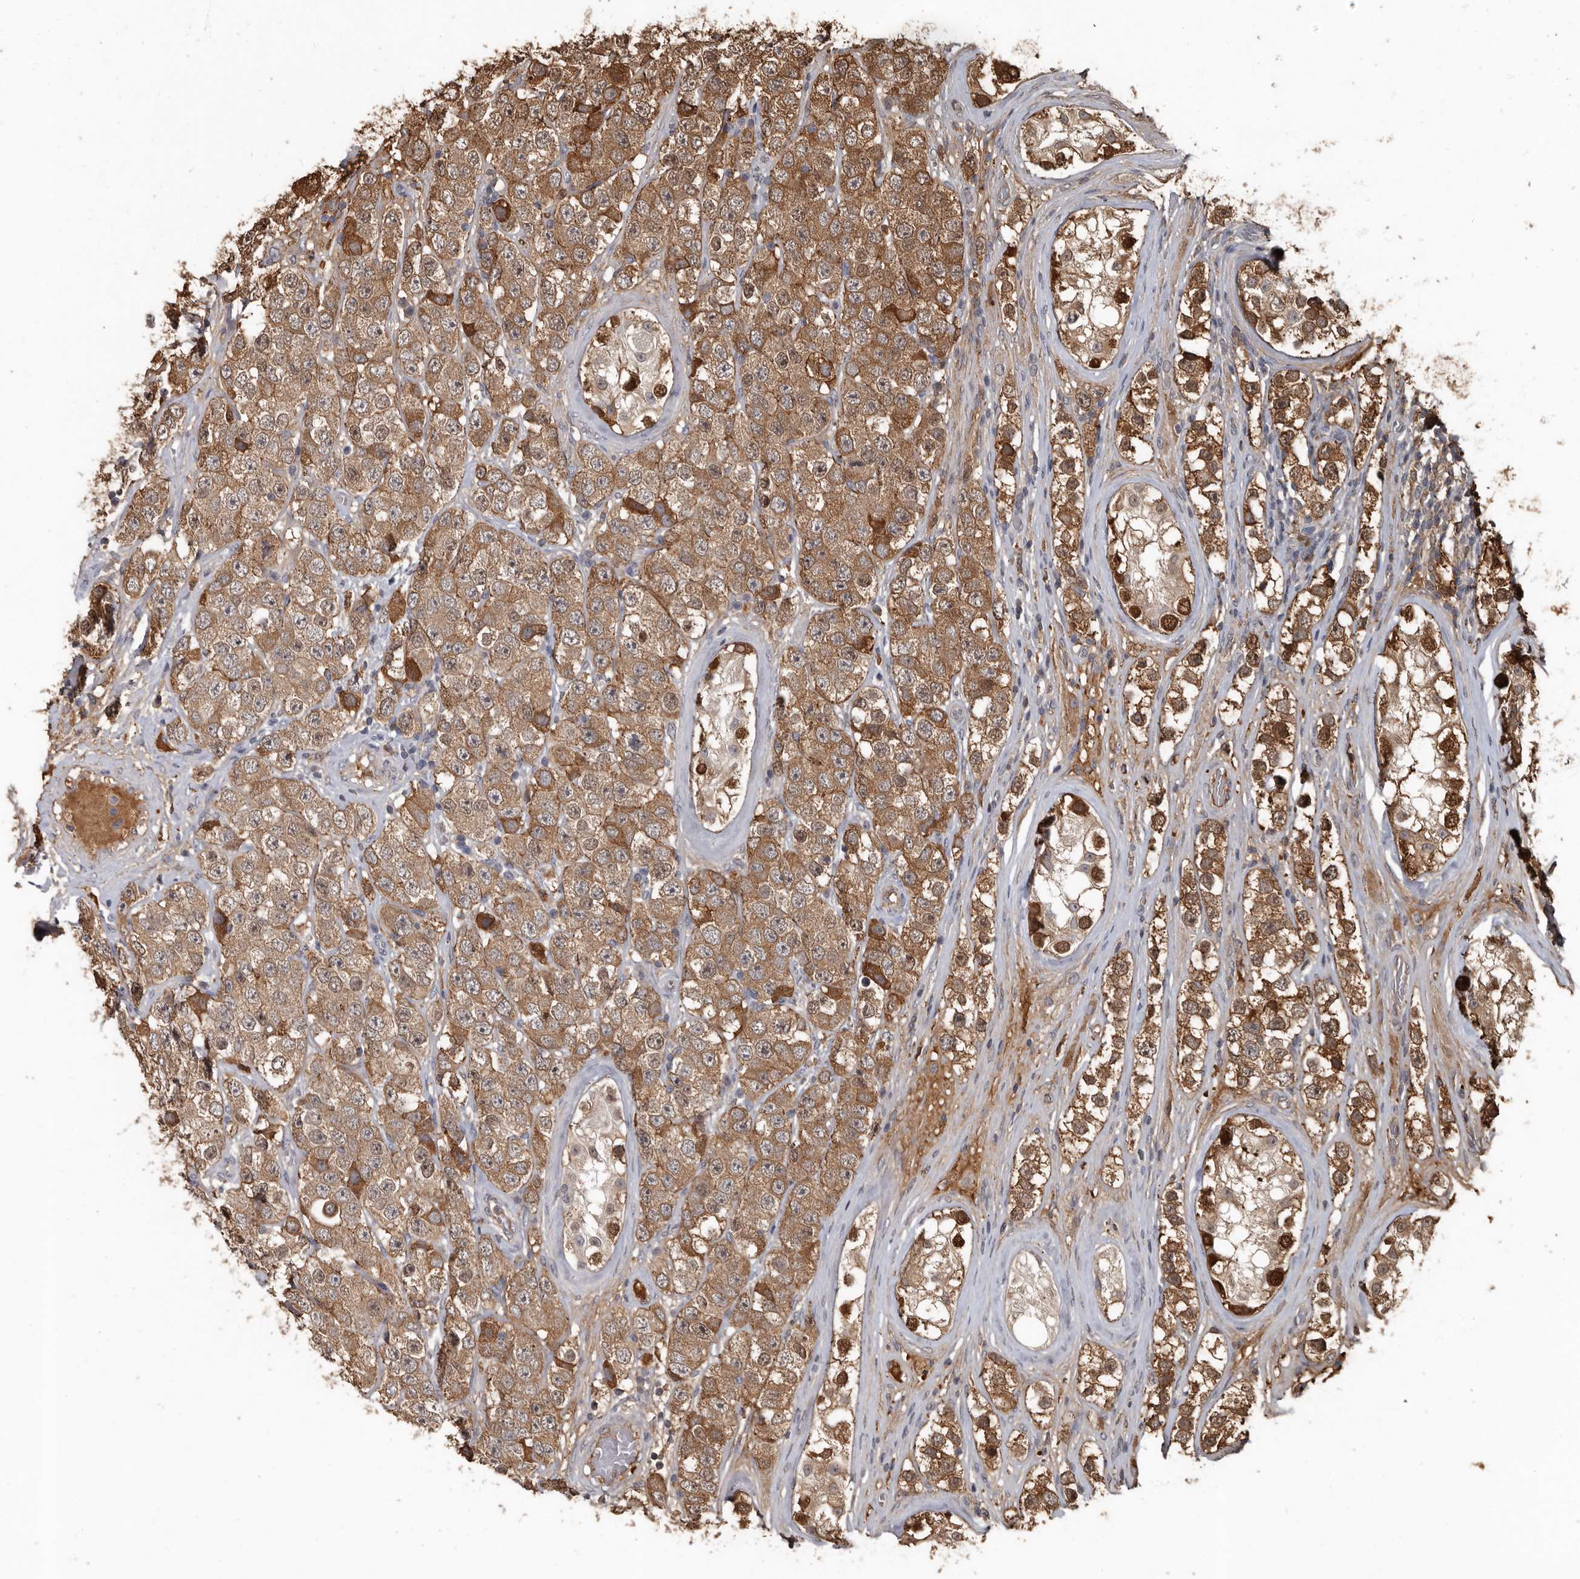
{"staining": {"intensity": "moderate", "quantity": ">75%", "location": "cytoplasmic/membranous,nuclear"}, "tissue": "testis cancer", "cell_type": "Tumor cells", "image_type": "cancer", "snomed": [{"axis": "morphology", "description": "Seminoma, NOS"}, {"axis": "topography", "description": "Testis"}], "caption": "High-magnification brightfield microscopy of seminoma (testis) stained with DAB (brown) and counterstained with hematoxylin (blue). tumor cells exhibit moderate cytoplasmic/membranous and nuclear positivity is appreciated in about>75% of cells. The staining is performed using DAB brown chromogen to label protein expression. The nuclei are counter-stained blue using hematoxylin.", "gene": "LRGUK", "patient": {"sex": "male", "age": 28}}